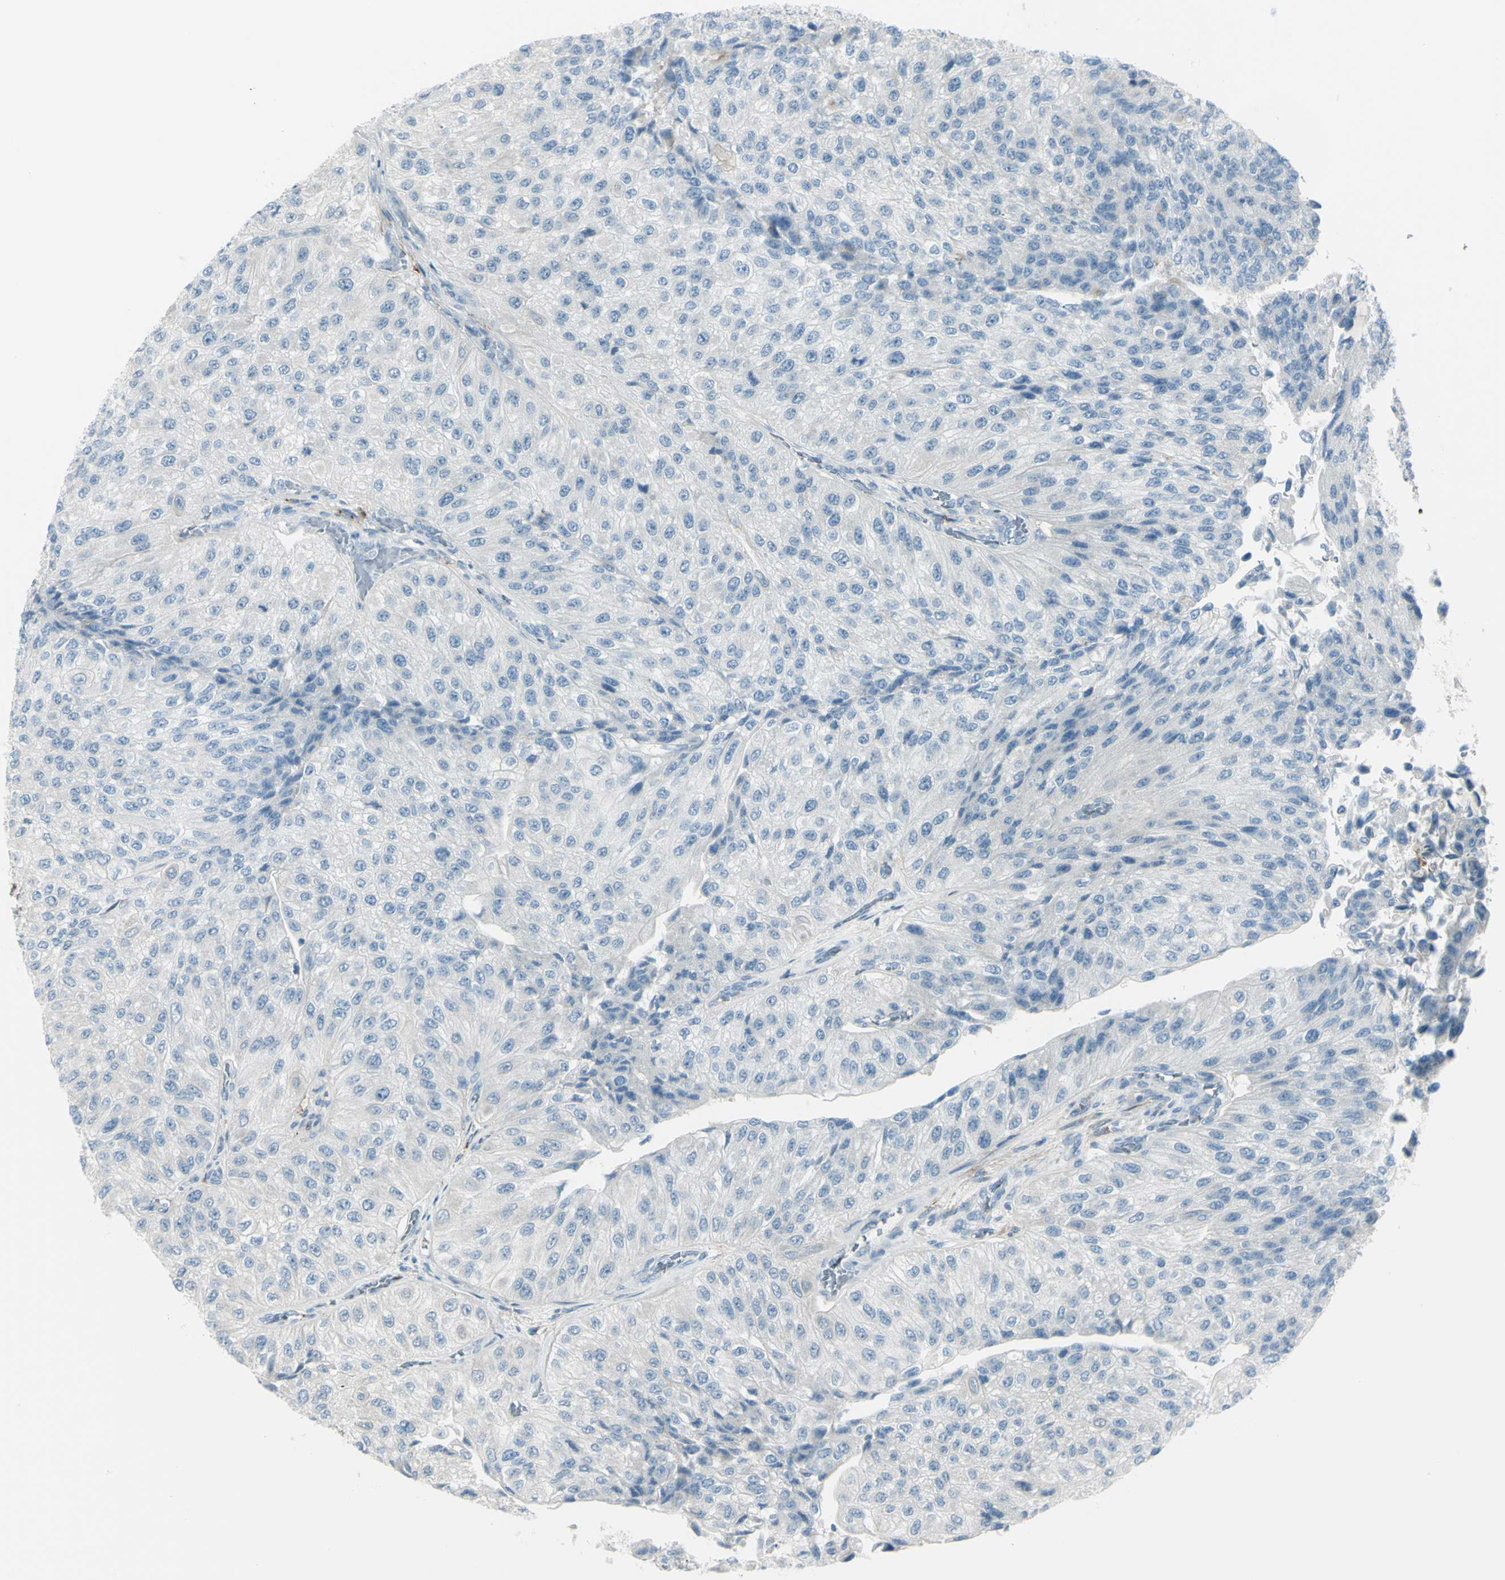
{"staining": {"intensity": "negative", "quantity": "none", "location": "none"}, "tissue": "urothelial cancer", "cell_type": "Tumor cells", "image_type": "cancer", "snomed": [{"axis": "morphology", "description": "Urothelial carcinoma, High grade"}, {"axis": "topography", "description": "Kidney"}, {"axis": "topography", "description": "Urinary bladder"}], "caption": "This image is of urothelial cancer stained with IHC to label a protein in brown with the nuclei are counter-stained blue. There is no expression in tumor cells.", "gene": "GPR34", "patient": {"sex": "male", "age": 77}}